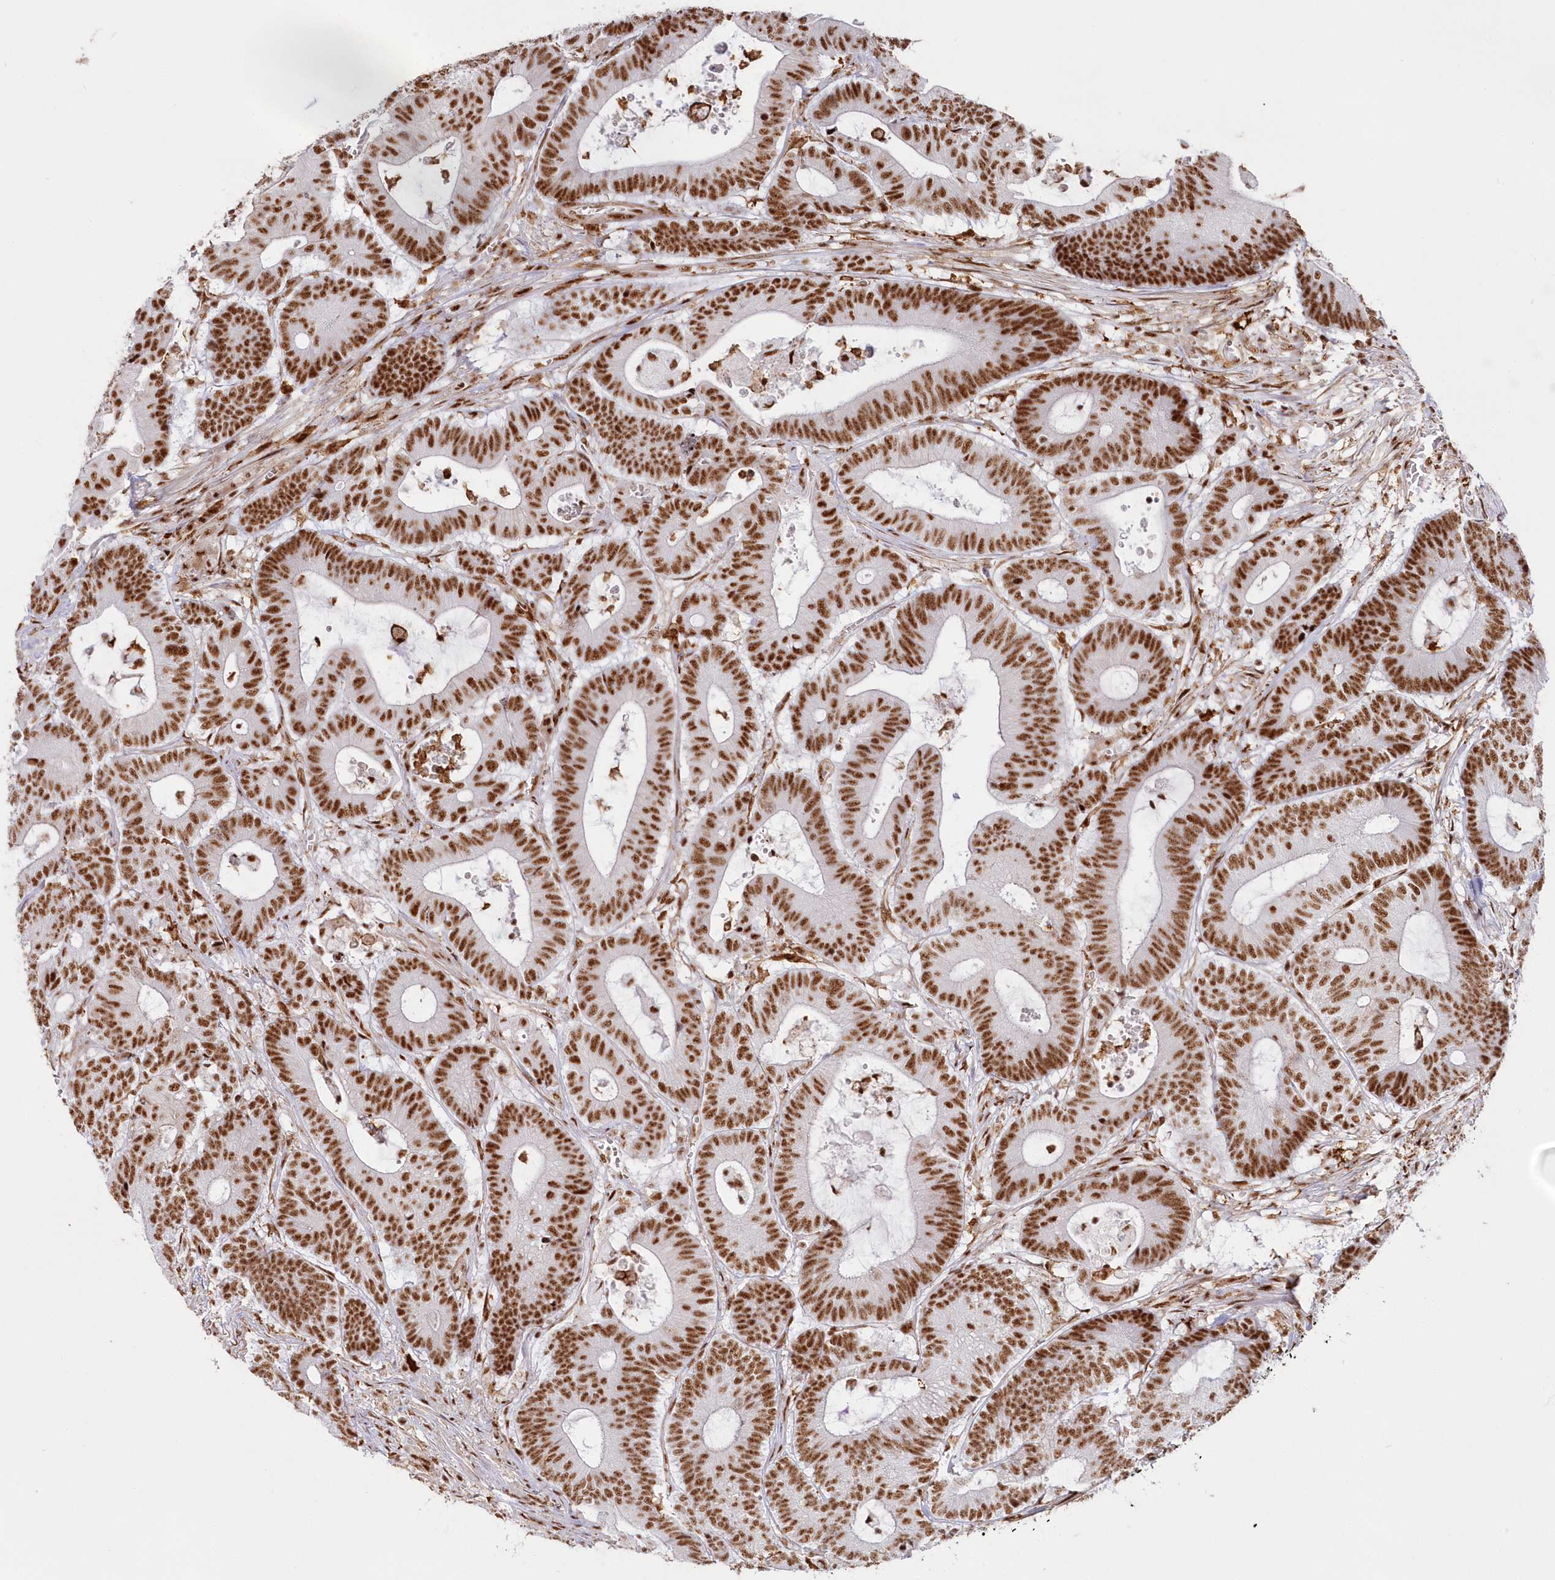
{"staining": {"intensity": "moderate", "quantity": ">75%", "location": "nuclear"}, "tissue": "colorectal cancer", "cell_type": "Tumor cells", "image_type": "cancer", "snomed": [{"axis": "morphology", "description": "Adenocarcinoma, NOS"}, {"axis": "topography", "description": "Colon"}], "caption": "Brown immunohistochemical staining in adenocarcinoma (colorectal) displays moderate nuclear positivity in approximately >75% of tumor cells.", "gene": "DDX46", "patient": {"sex": "female", "age": 84}}